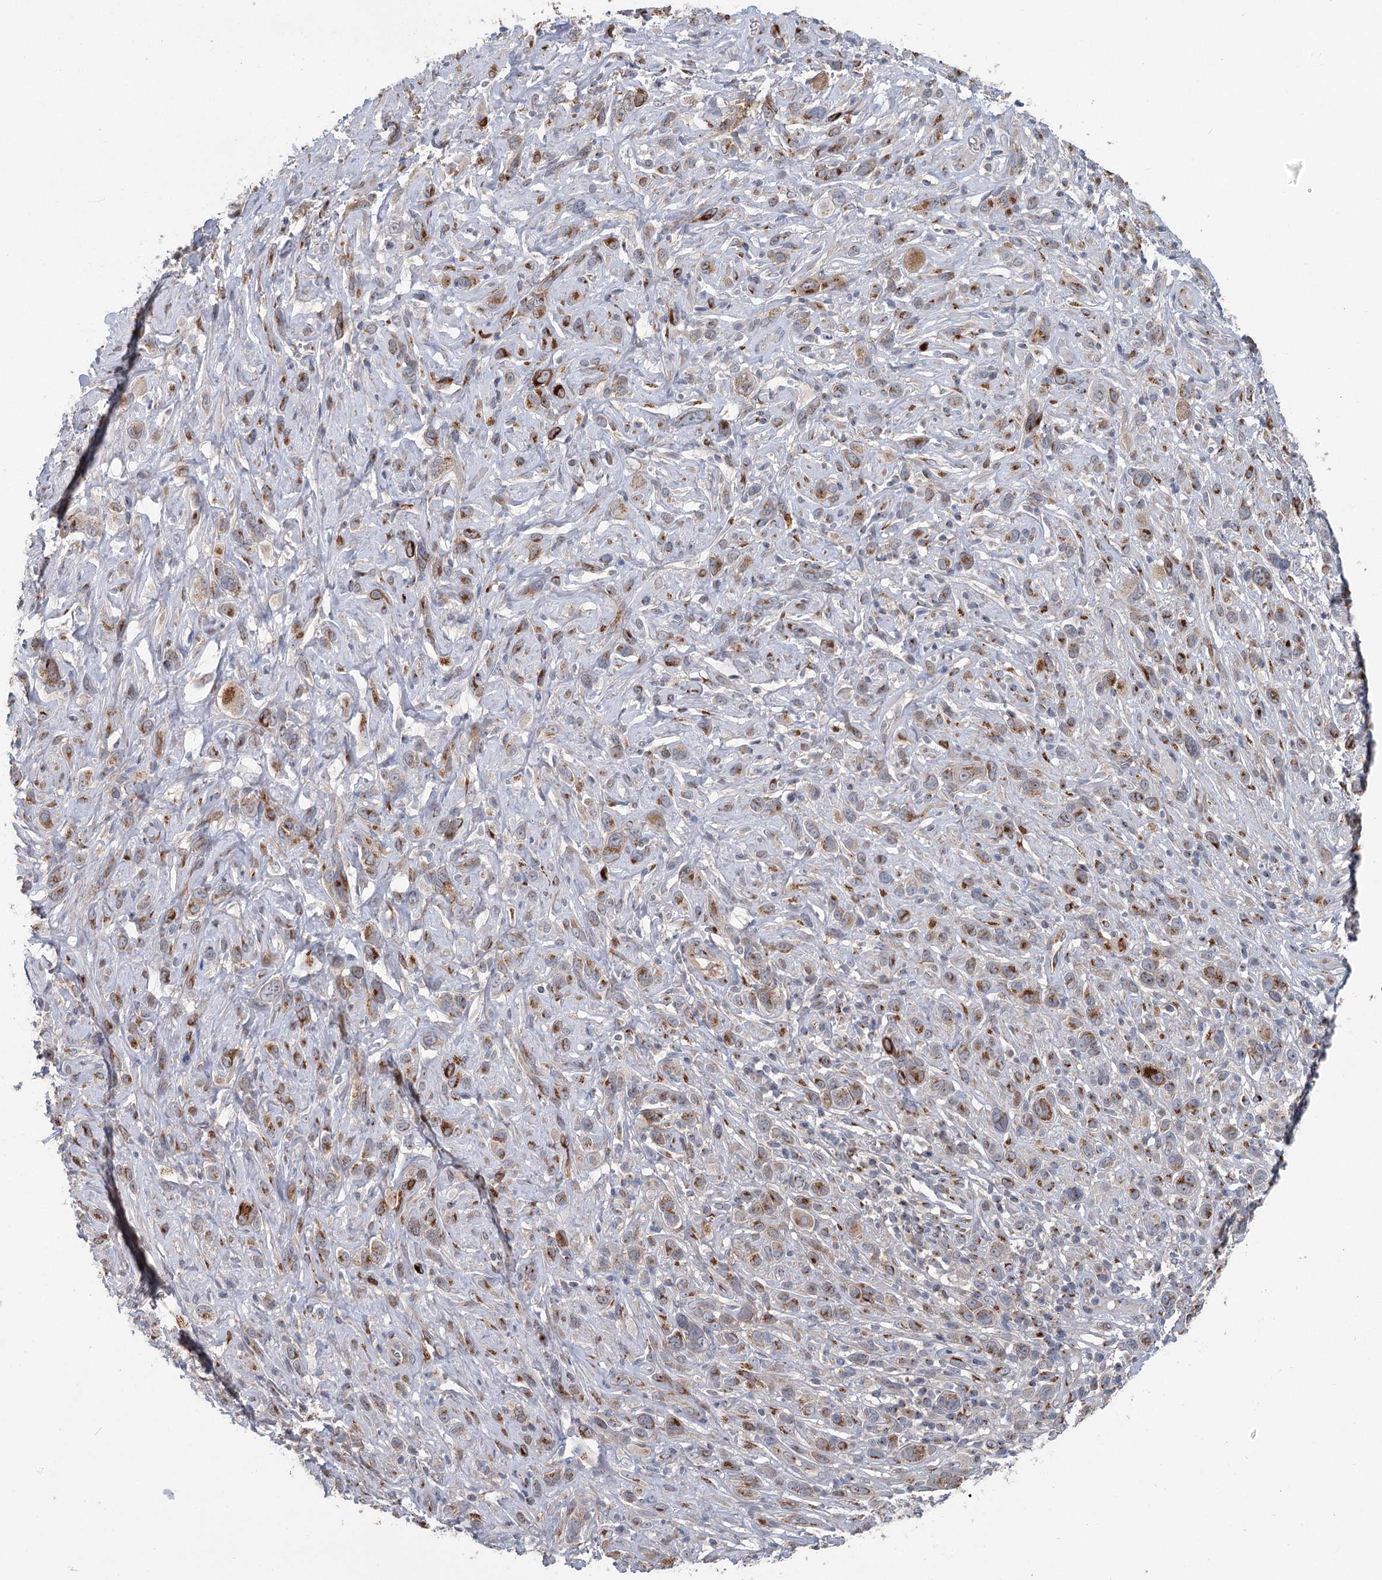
{"staining": {"intensity": "moderate", "quantity": "25%-75%", "location": "cytoplasmic/membranous"}, "tissue": "melanoma", "cell_type": "Tumor cells", "image_type": "cancer", "snomed": [{"axis": "morphology", "description": "Malignant melanoma, NOS"}, {"axis": "topography", "description": "Skin of trunk"}], "caption": "Malignant melanoma stained for a protein shows moderate cytoplasmic/membranous positivity in tumor cells.", "gene": "ITIH5", "patient": {"sex": "male", "age": 71}}